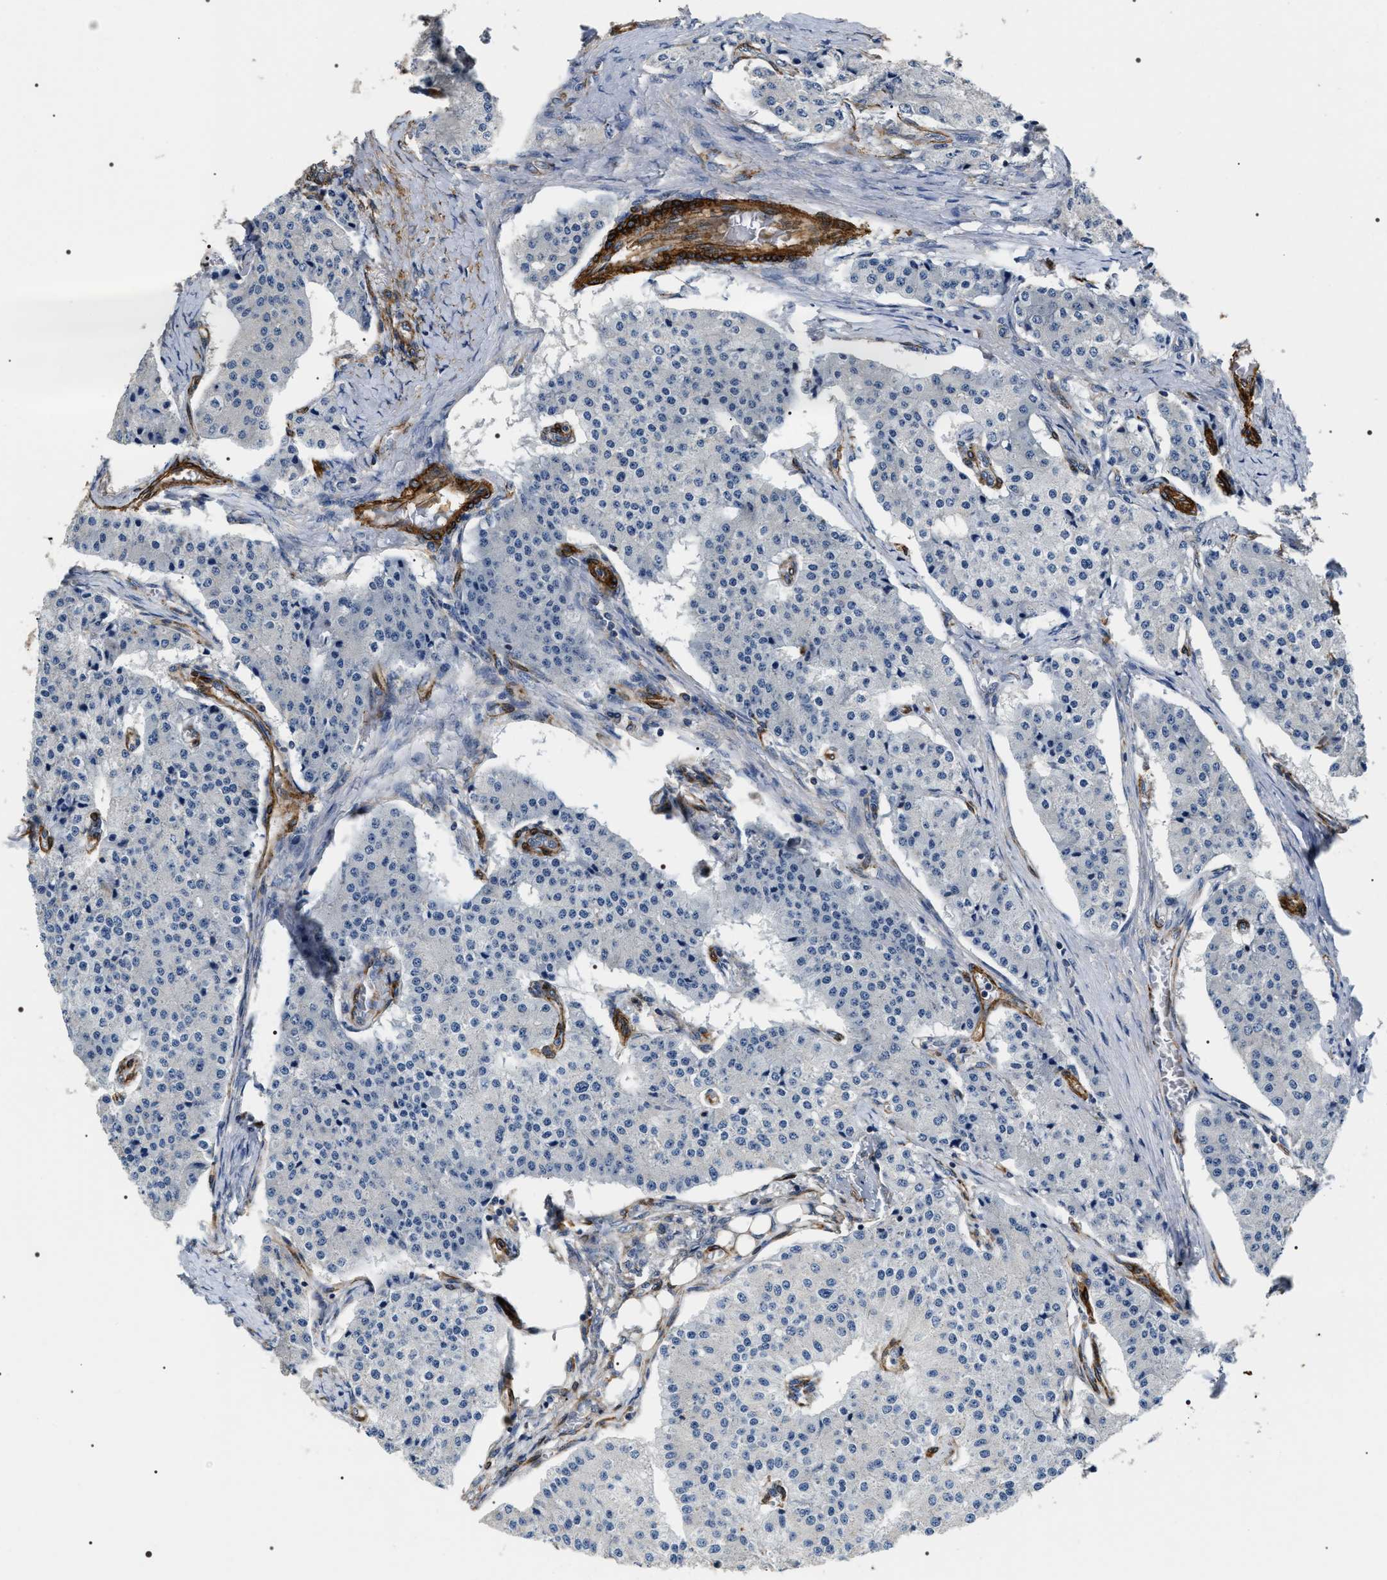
{"staining": {"intensity": "negative", "quantity": "none", "location": "none"}, "tissue": "carcinoid", "cell_type": "Tumor cells", "image_type": "cancer", "snomed": [{"axis": "morphology", "description": "Carcinoid, malignant, NOS"}, {"axis": "topography", "description": "Colon"}], "caption": "This is an immunohistochemistry (IHC) photomicrograph of carcinoid (malignant). There is no positivity in tumor cells.", "gene": "ZC3HAV1L", "patient": {"sex": "female", "age": 52}}